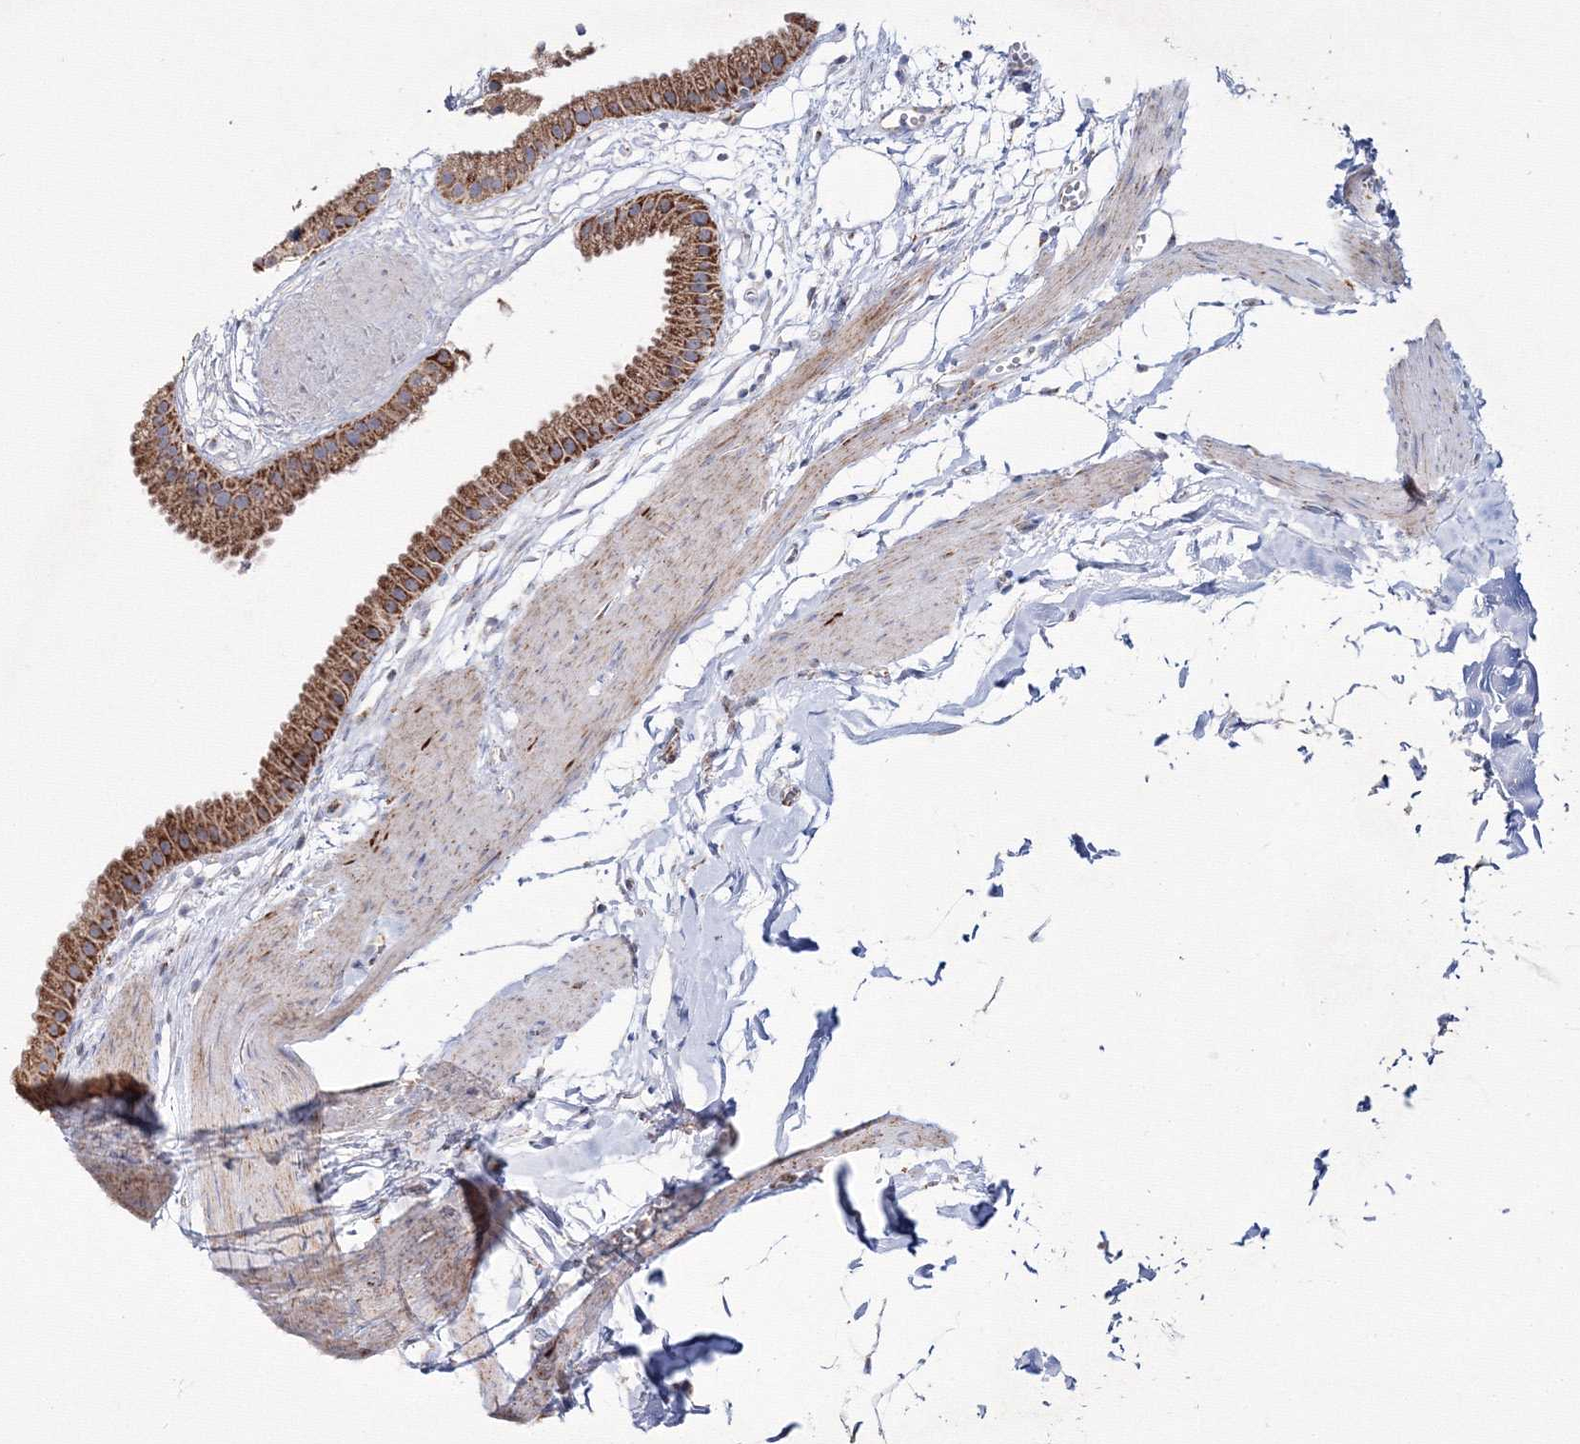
{"staining": {"intensity": "strong", "quantity": ">75%", "location": "cytoplasmic/membranous"}, "tissue": "gallbladder", "cell_type": "Glandular cells", "image_type": "normal", "snomed": [{"axis": "morphology", "description": "Normal tissue, NOS"}, {"axis": "topography", "description": "Gallbladder"}], "caption": "Immunohistochemical staining of unremarkable human gallbladder reveals high levels of strong cytoplasmic/membranous staining in about >75% of glandular cells.", "gene": "IGSF9", "patient": {"sex": "female", "age": 64}}